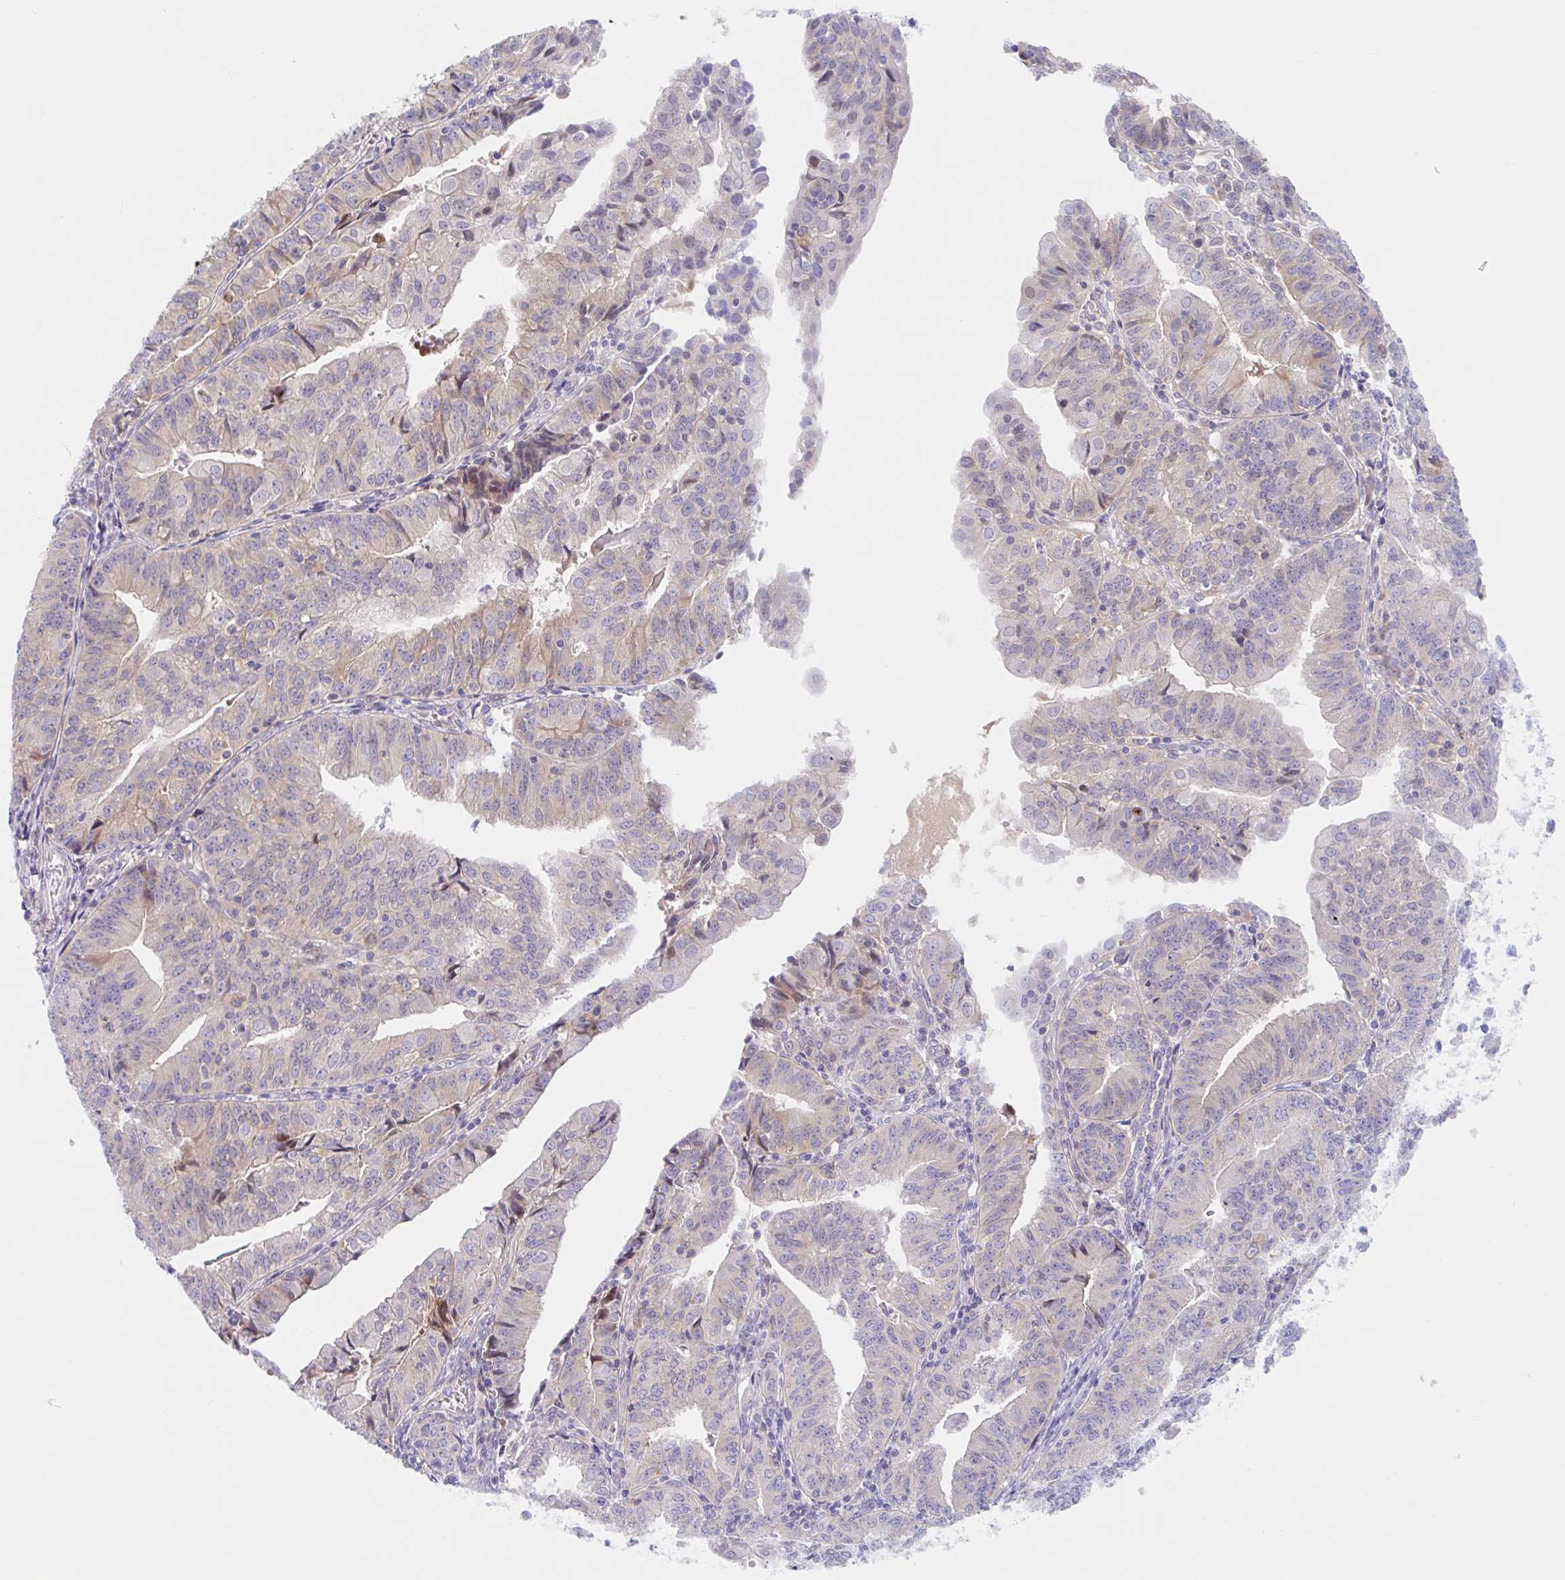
{"staining": {"intensity": "weak", "quantity": "25%-75%", "location": "cytoplasmic/membranous"}, "tissue": "endometrial cancer", "cell_type": "Tumor cells", "image_type": "cancer", "snomed": [{"axis": "morphology", "description": "Adenocarcinoma, NOS"}, {"axis": "topography", "description": "Endometrium"}], "caption": "This image shows endometrial cancer (adenocarcinoma) stained with immunohistochemistry (IHC) to label a protein in brown. The cytoplasmic/membranous of tumor cells show weak positivity for the protein. Nuclei are counter-stained blue.", "gene": "TMEM86A", "patient": {"sex": "female", "age": 56}}